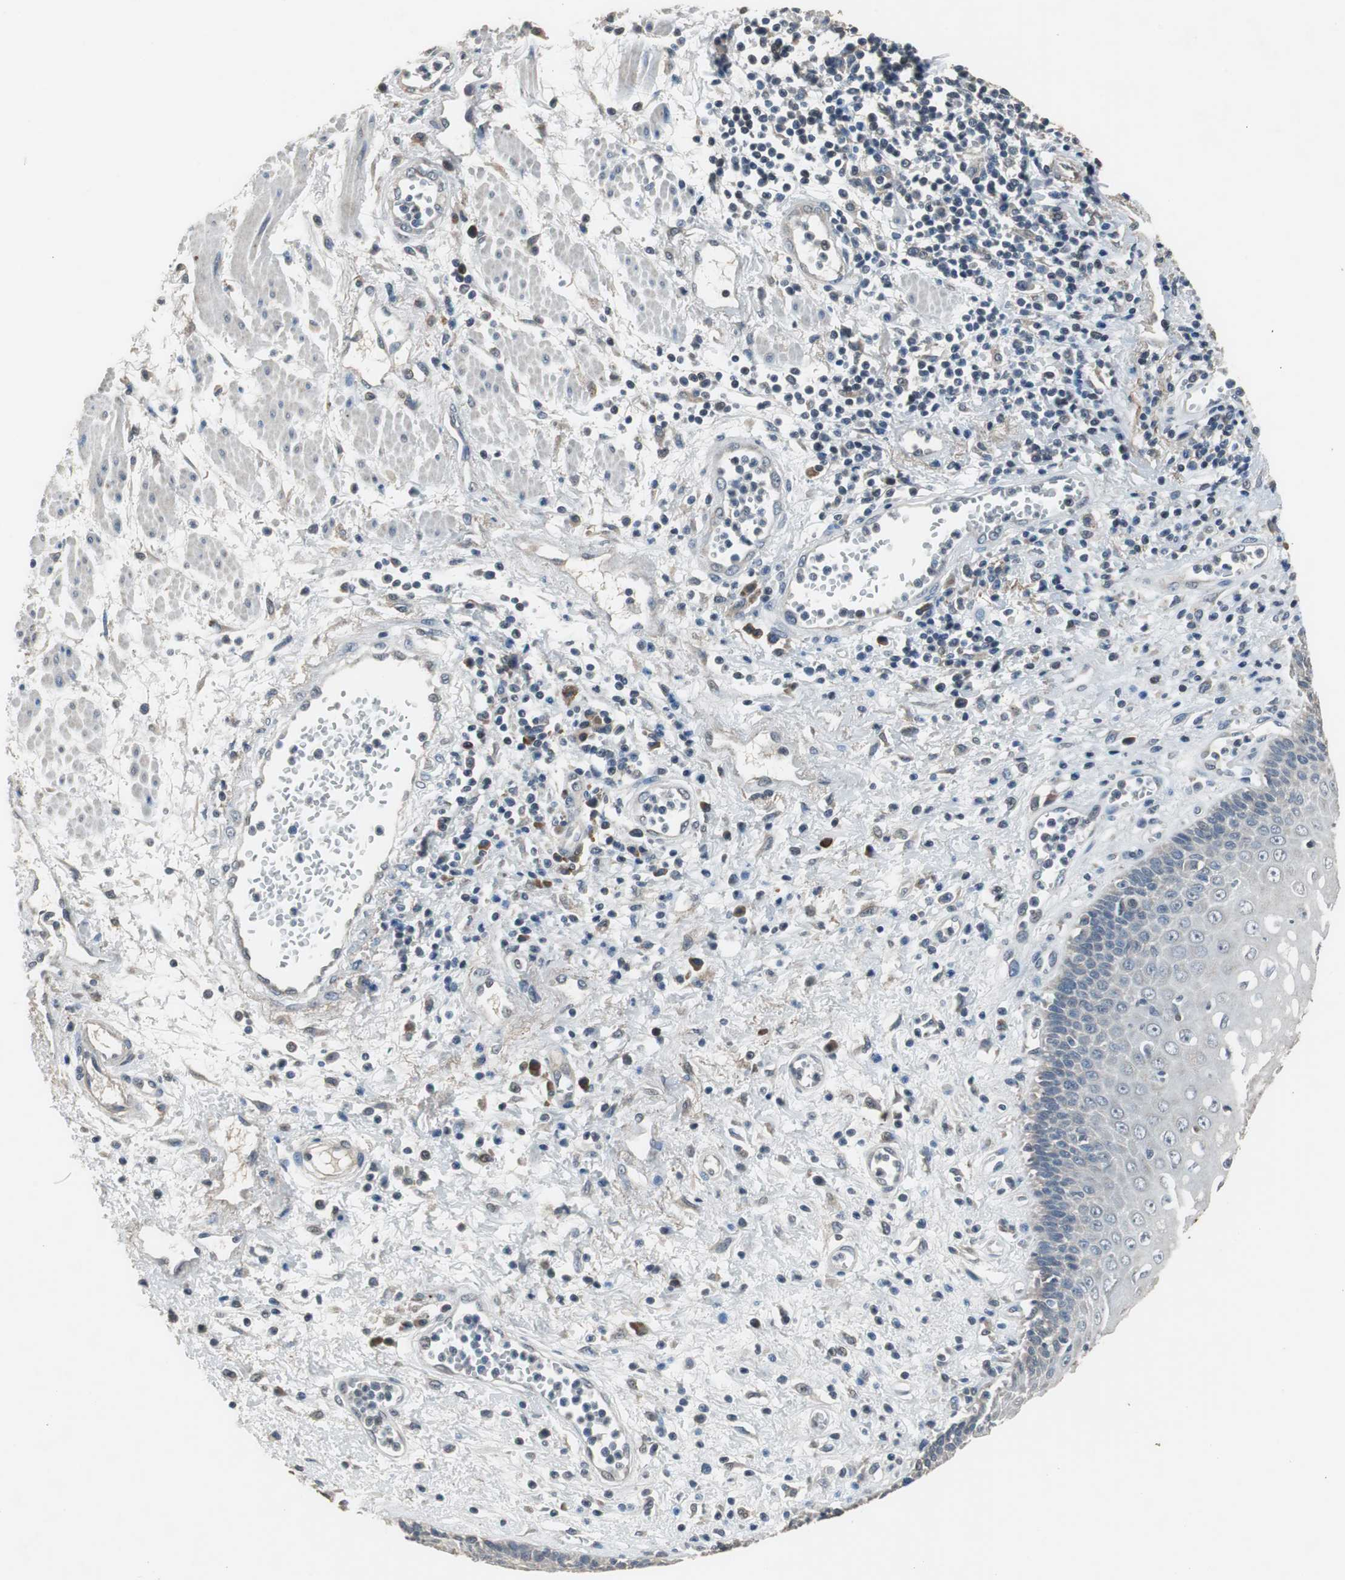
{"staining": {"intensity": "weak", "quantity": "<25%", "location": "cytoplasmic/membranous"}, "tissue": "esophagus", "cell_type": "Squamous epithelial cells", "image_type": "normal", "snomed": [{"axis": "morphology", "description": "Normal tissue, NOS"}, {"axis": "morphology", "description": "Squamous cell carcinoma, NOS"}, {"axis": "topography", "description": "Esophagus"}], "caption": "Squamous epithelial cells are negative for brown protein staining in benign esophagus. (DAB immunohistochemistry (IHC) with hematoxylin counter stain).", "gene": "PI4KB", "patient": {"sex": "male", "age": 65}}